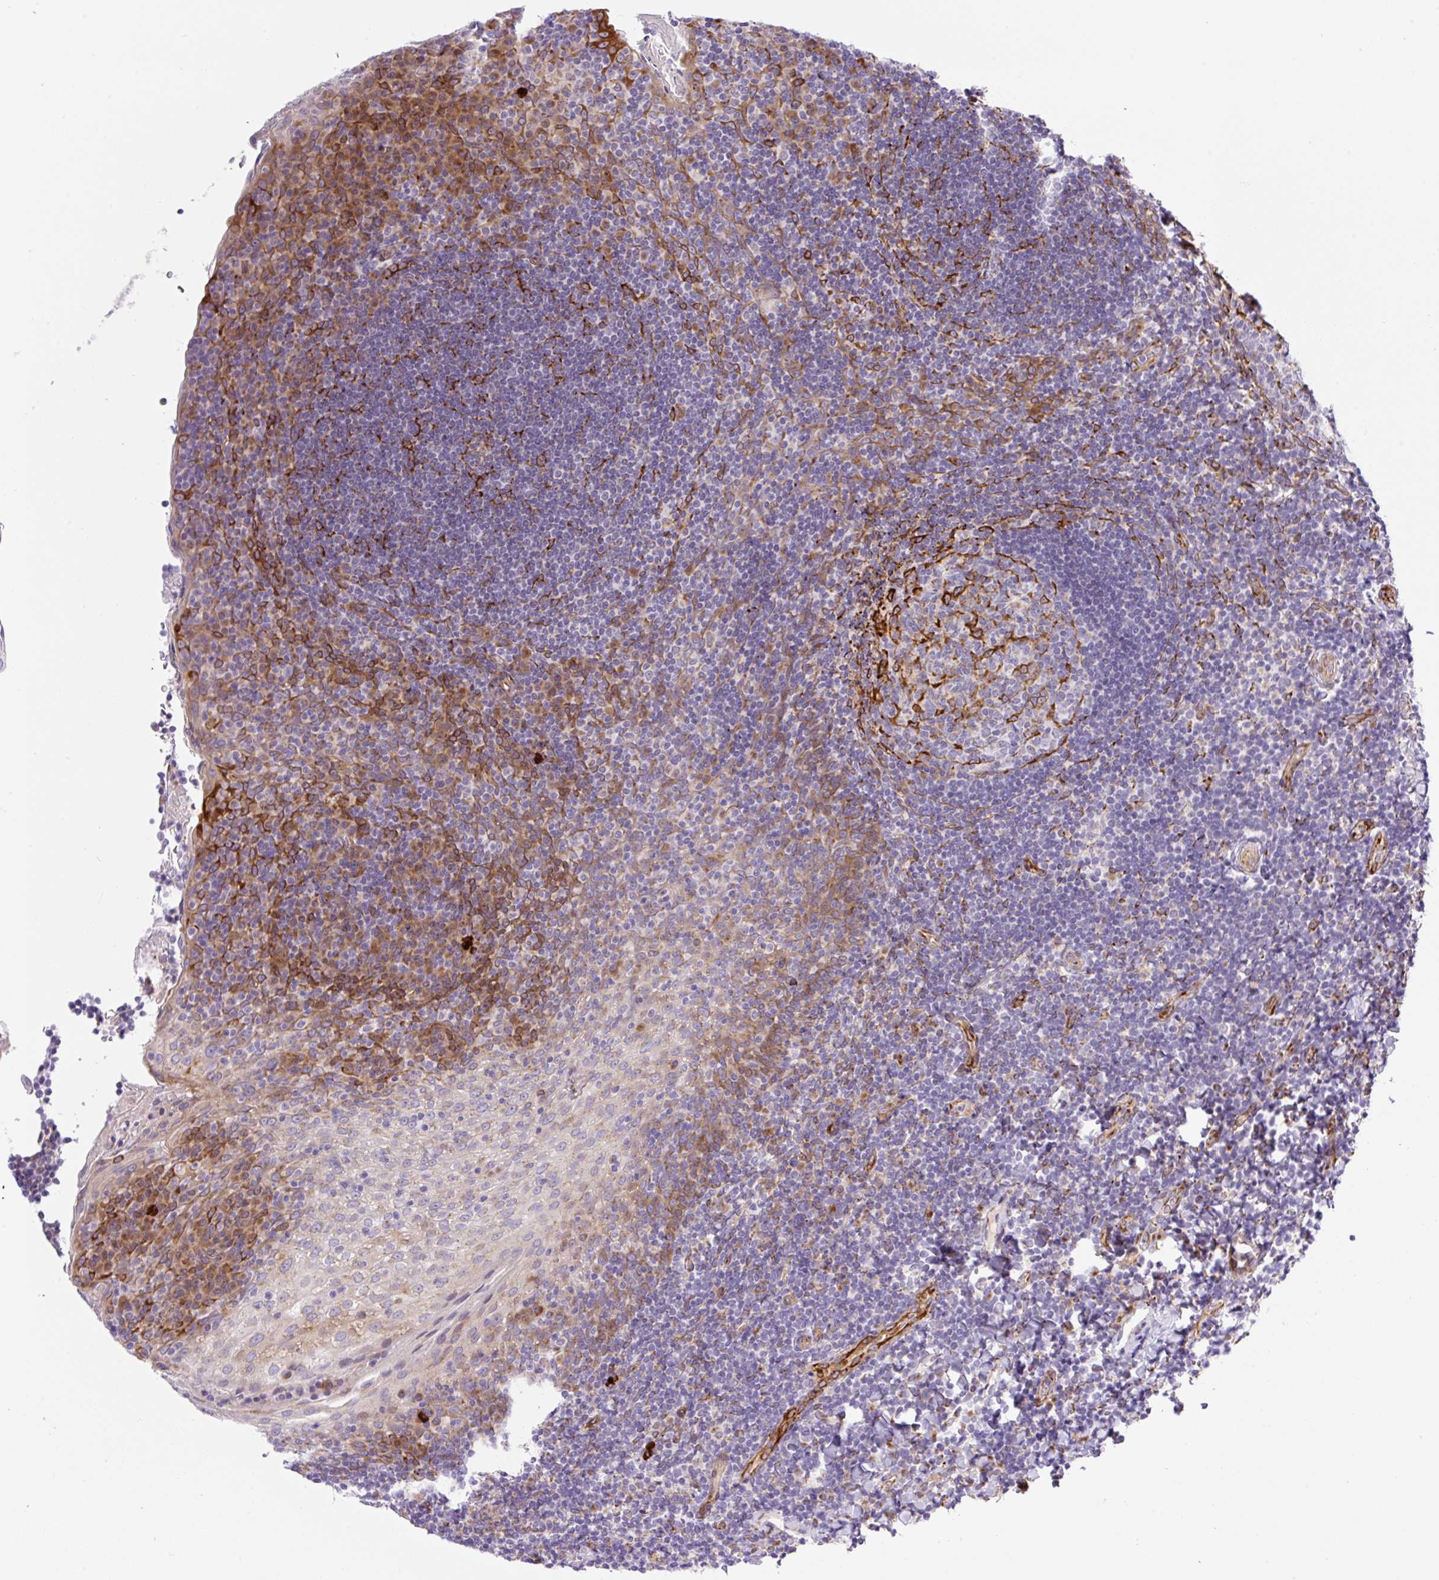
{"staining": {"intensity": "moderate", "quantity": "<25%", "location": "cytoplasmic/membranous"}, "tissue": "tonsil", "cell_type": "Germinal center cells", "image_type": "normal", "snomed": [{"axis": "morphology", "description": "Normal tissue, NOS"}, {"axis": "topography", "description": "Tonsil"}], "caption": "Immunohistochemistry (IHC) photomicrograph of benign tonsil: human tonsil stained using immunohistochemistry reveals low levels of moderate protein expression localized specifically in the cytoplasmic/membranous of germinal center cells, appearing as a cytoplasmic/membranous brown color.", "gene": "RAB30", "patient": {"sex": "male", "age": 17}}